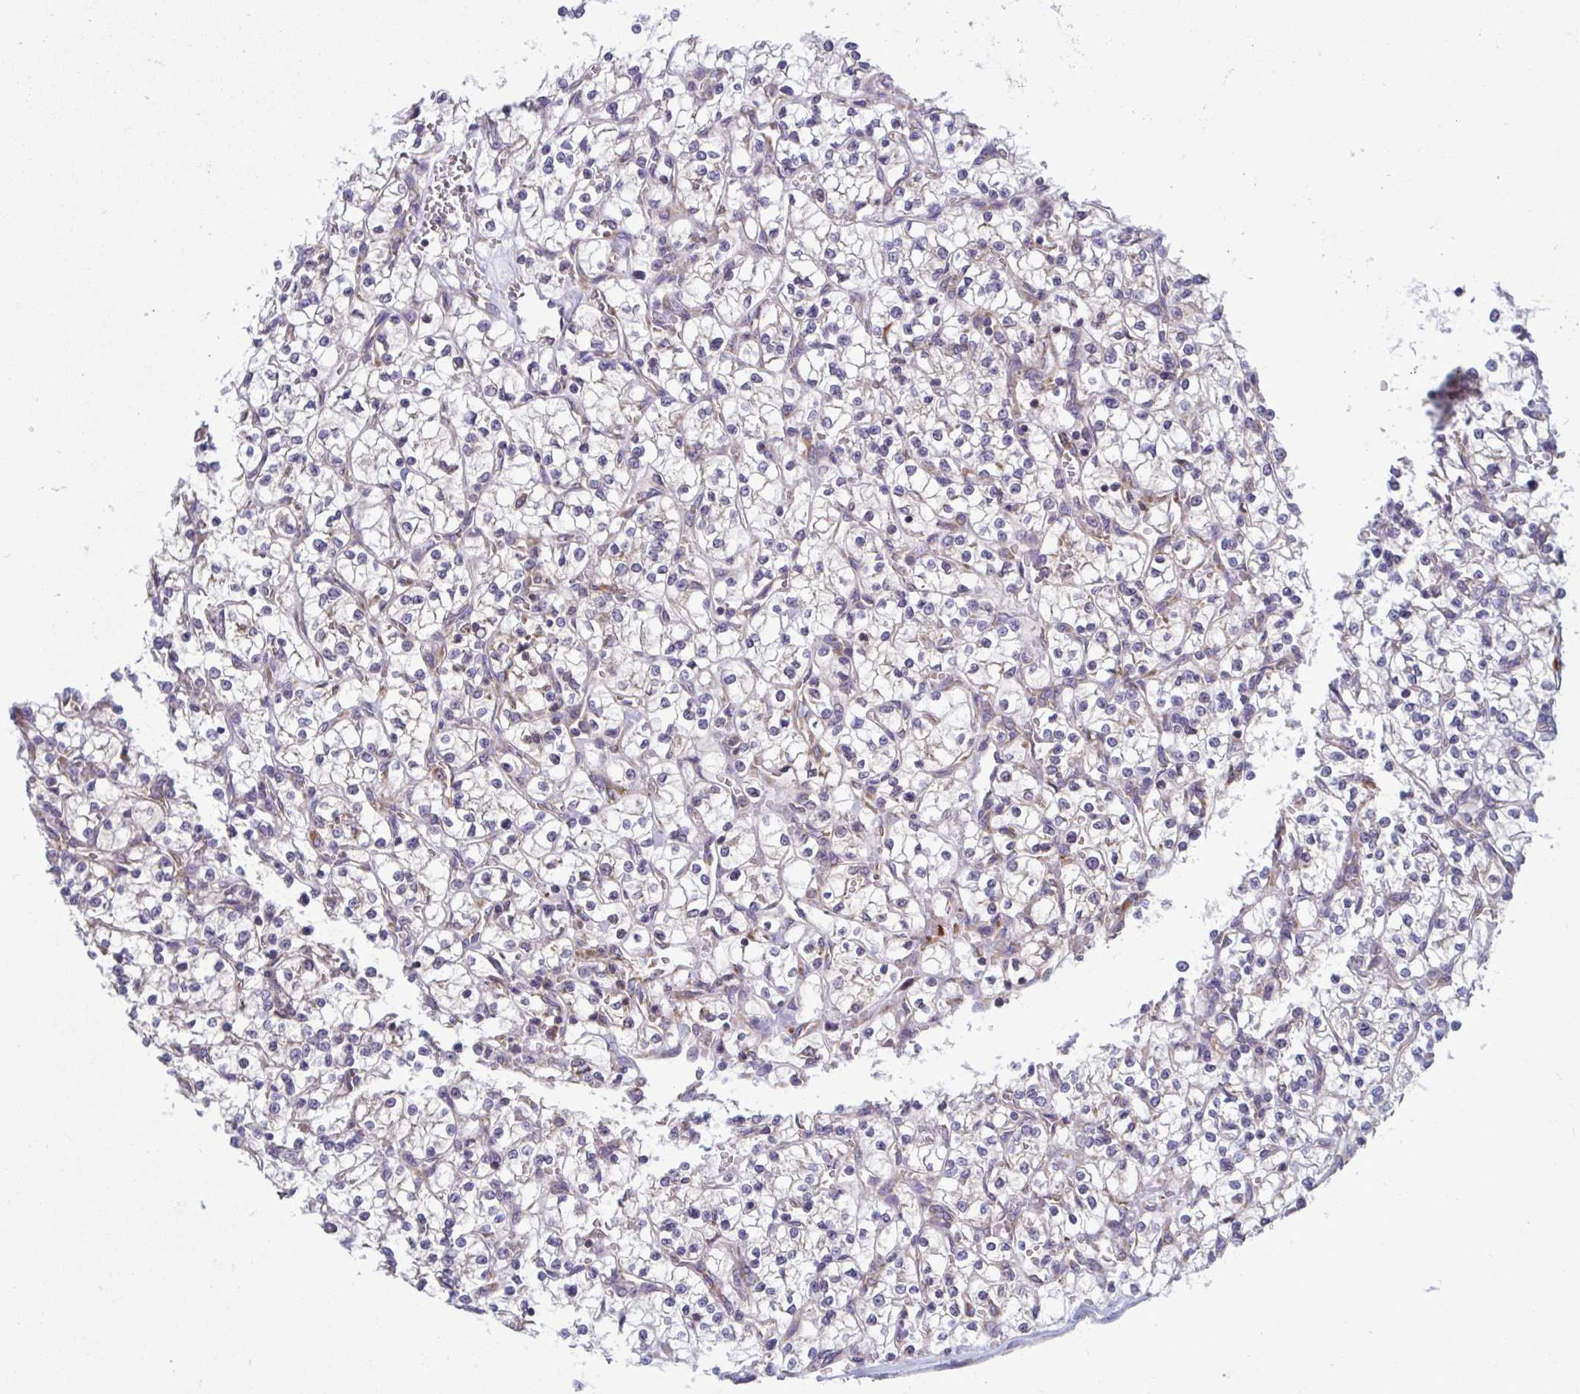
{"staining": {"intensity": "weak", "quantity": "<25%", "location": "cytoplasmic/membranous"}, "tissue": "renal cancer", "cell_type": "Tumor cells", "image_type": "cancer", "snomed": [{"axis": "morphology", "description": "Adenocarcinoma, NOS"}, {"axis": "topography", "description": "Kidney"}], "caption": "Histopathology image shows no significant protein expression in tumor cells of adenocarcinoma (renal).", "gene": "RPS16", "patient": {"sex": "female", "age": 64}}